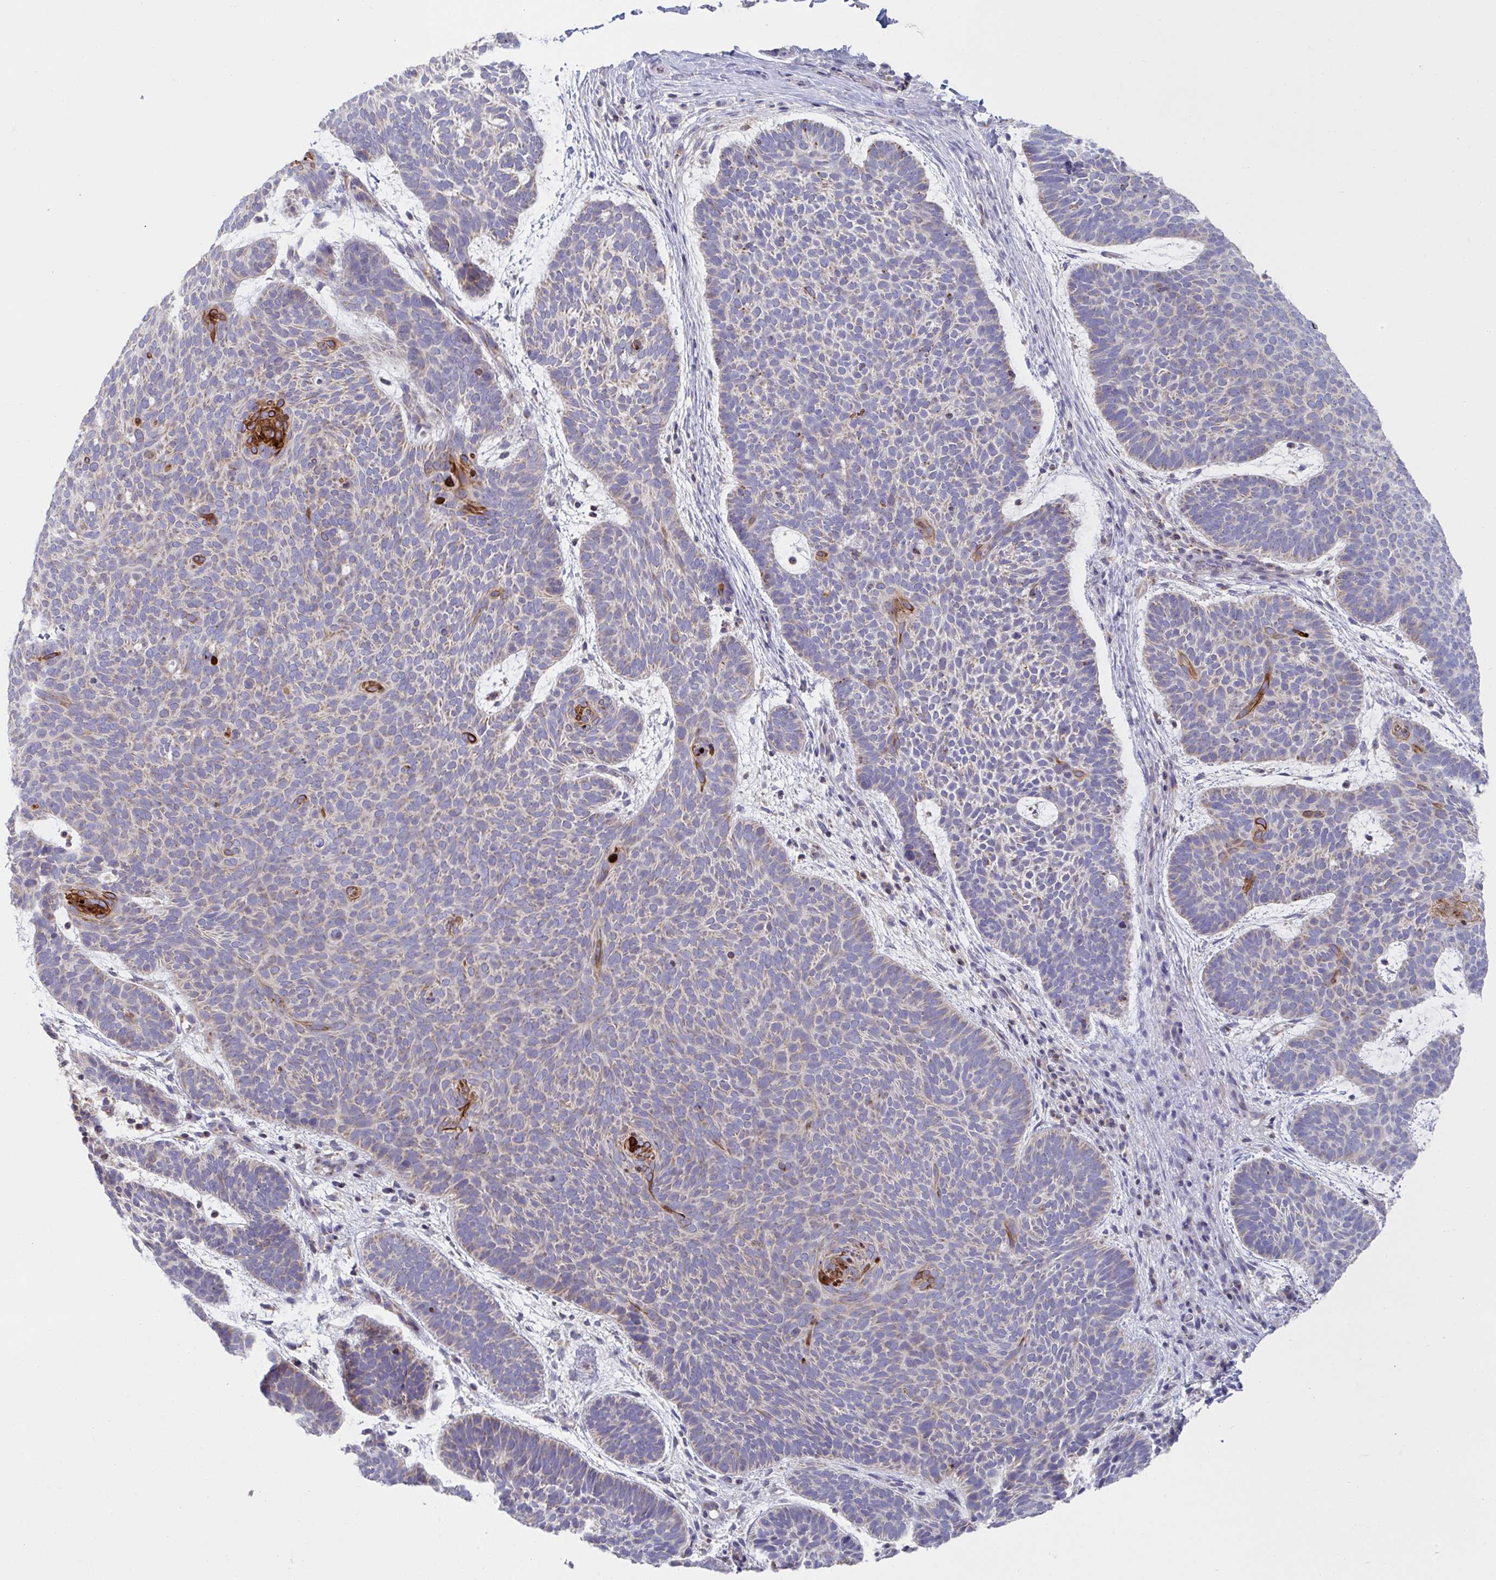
{"staining": {"intensity": "strong", "quantity": "<25%", "location": "cytoplasmic/membranous"}, "tissue": "skin cancer", "cell_type": "Tumor cells", "image_type": "cancer", "snomed": [{"axis": "morphology", "description": "Basal cell carcinoma"}, {"axis": "topography", "description": "Skin"}, {"axis": "topography", "description": "Skin of face"}], "caption": "Strong cytoplasmic/membranous positivity for a protein is appreciated in about <25% of tumor cells of basal cell carcinoma (skin) using immunohistochemistry.", "gene": "NDUFA7", "patient": {"sex": "male", "age": 73}}